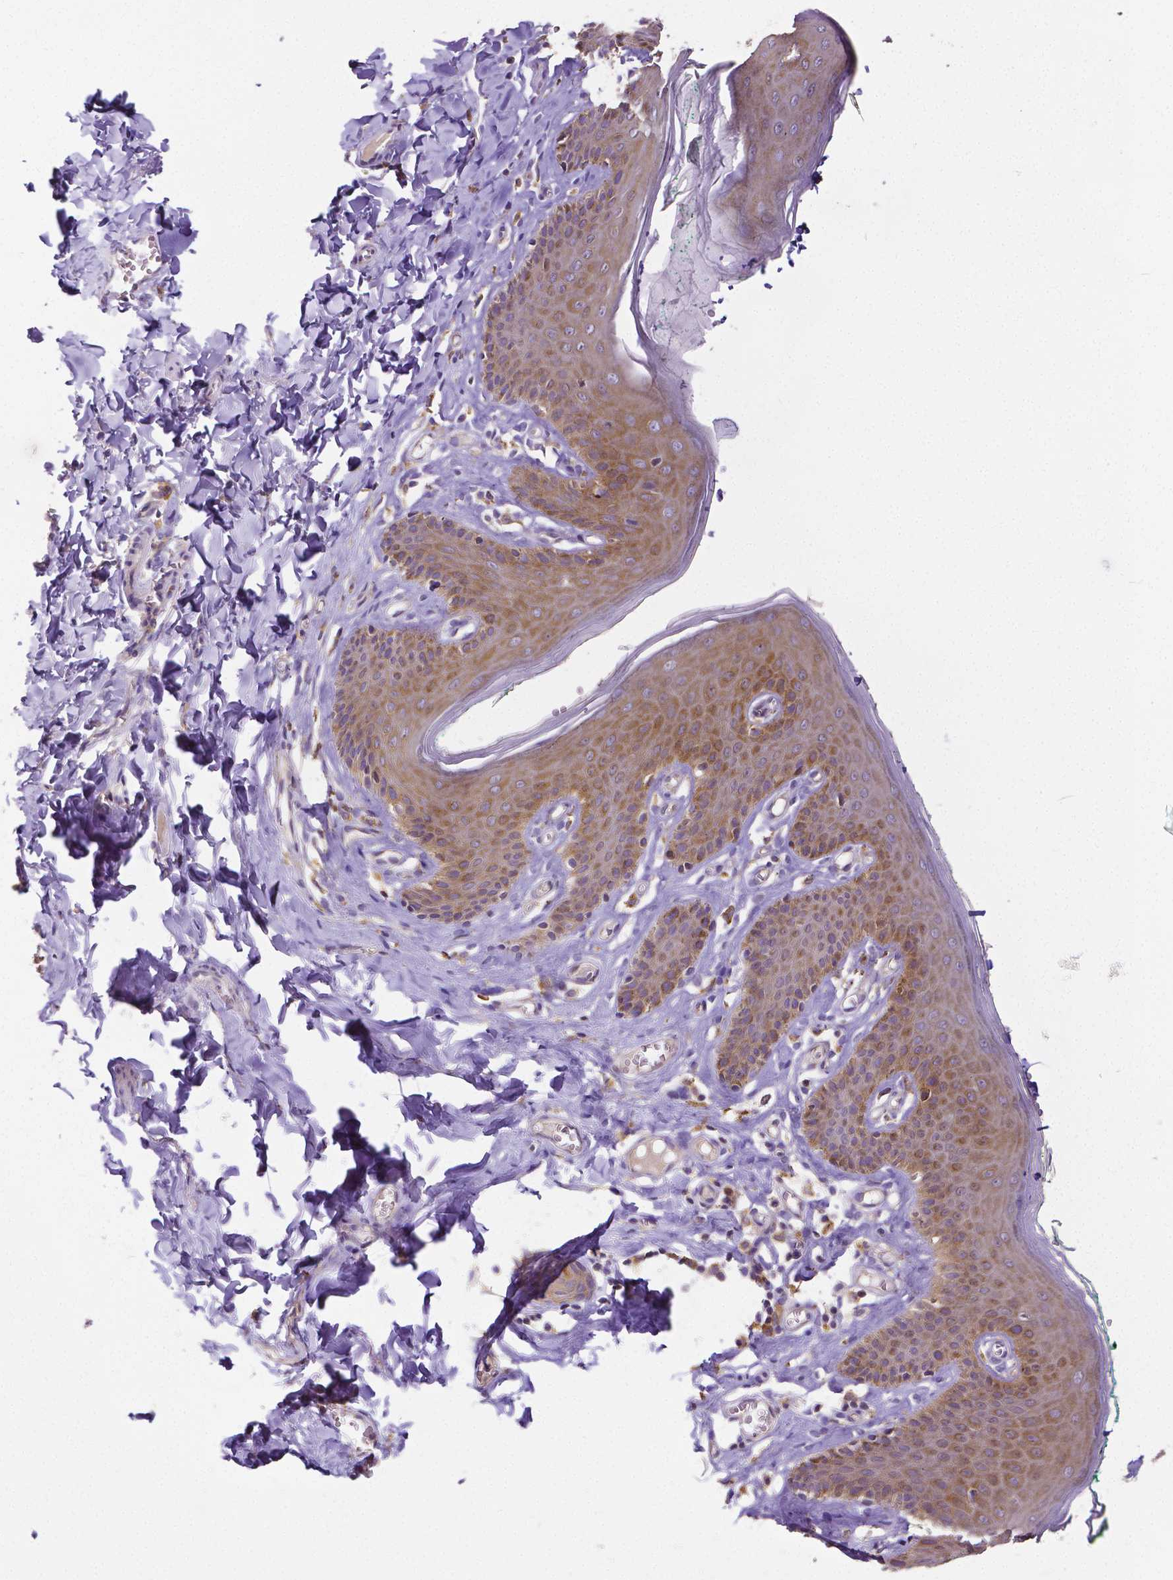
{"staining": {"intensity": "moderate", "quantity": ">75%", "location": "cytoplasmic/membranous"}, "tissue": "skin", "cell_type": "Epidermal cells", "image_type": "normal", "snomed": [{"axis": "morphology", "description": "Normal tissue, NOS"}, {"axis": "topography", "description": "Vulva"}, {"axis": "topography", "description": "Peripheral nerve tissue"}], "caption": "This is an image of immunohistochemistry staining of benign skin, which shows moderate staining in the cytoplasmic/membranous of epidermal cells.", "gene": "DICER1", "patient": {"sex": "female", "age": 66}}